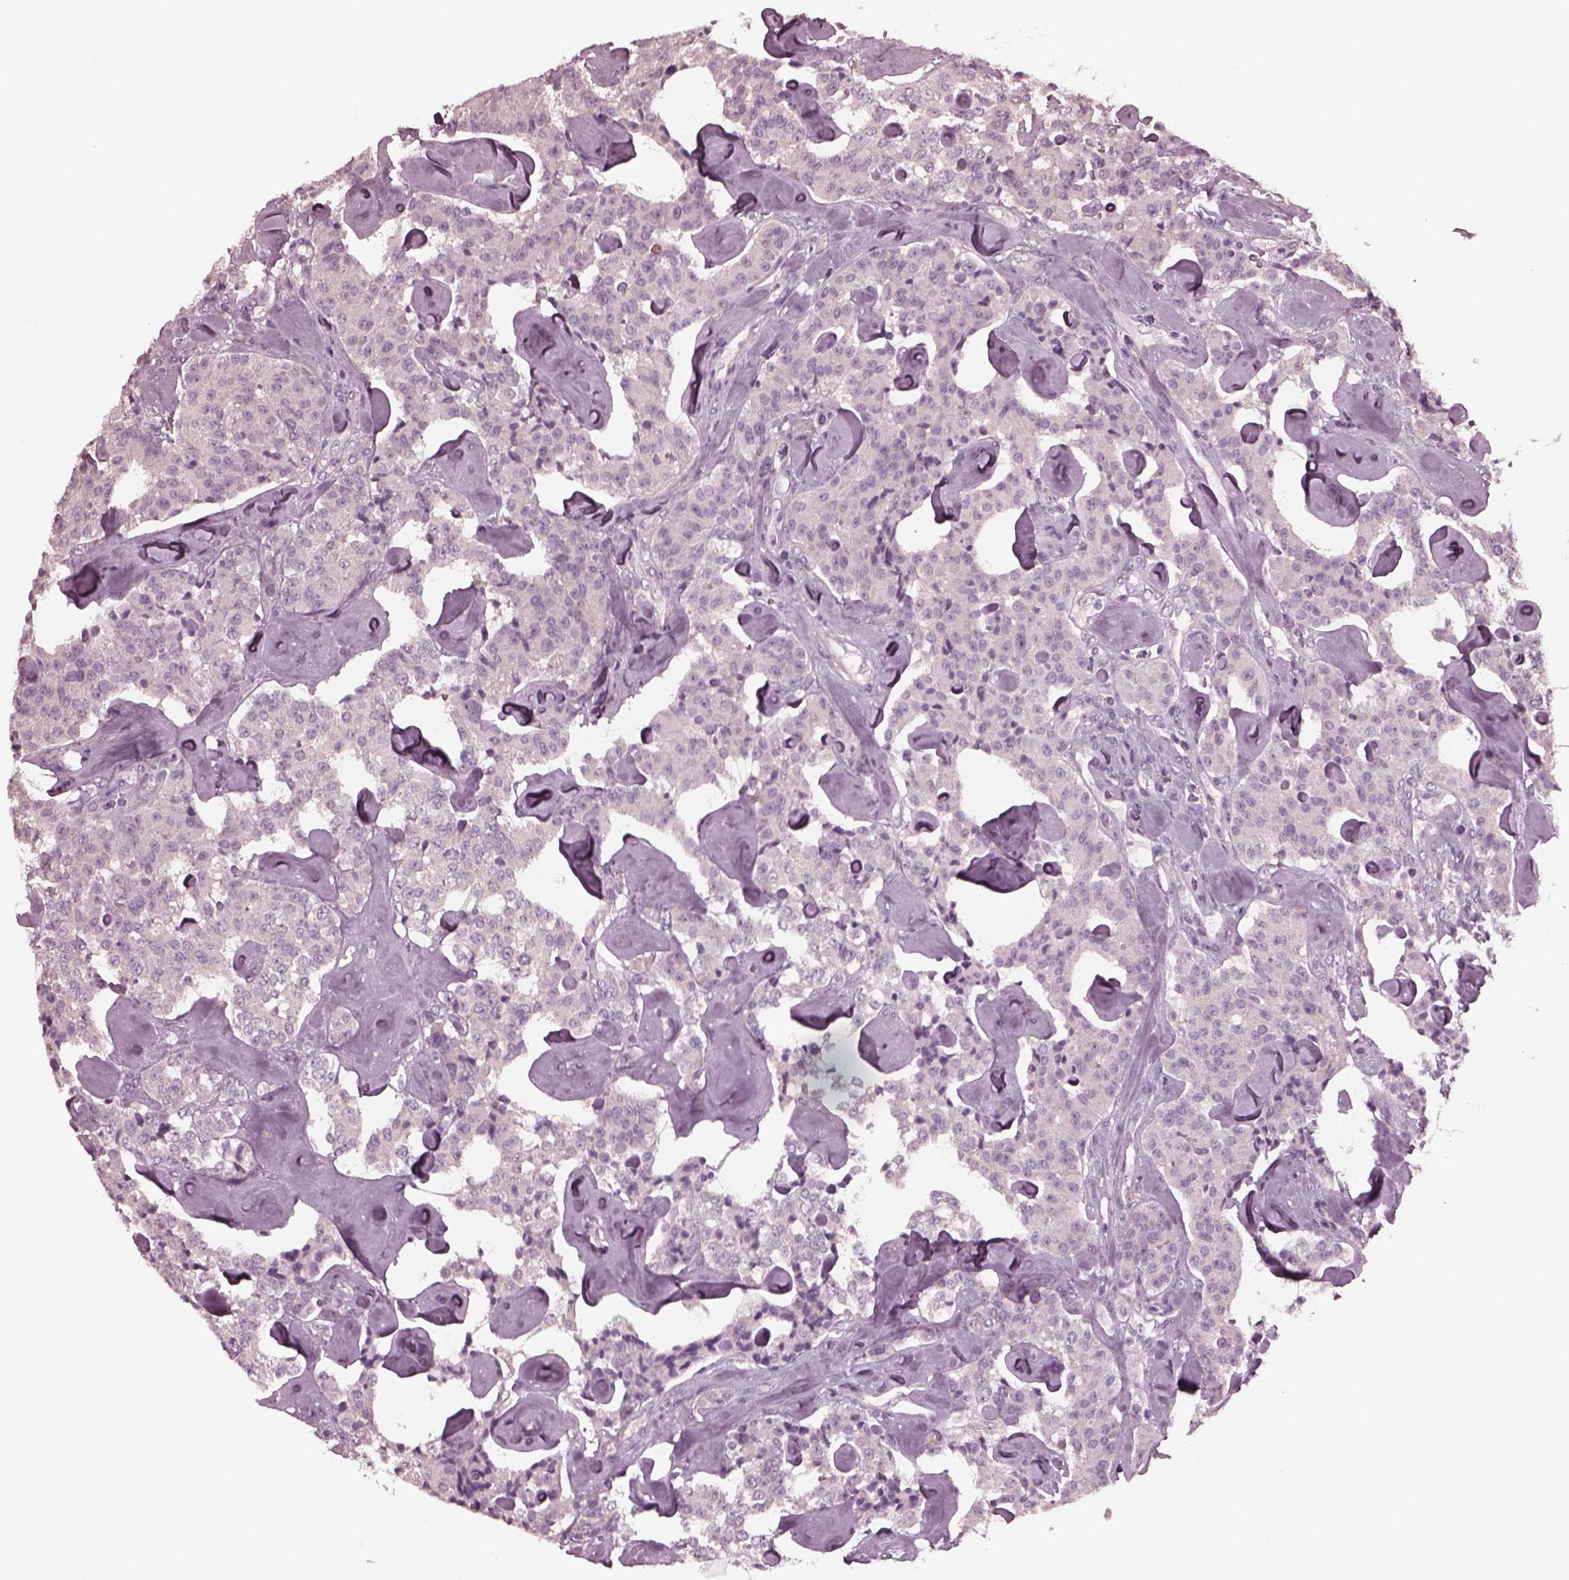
{"staining": {"intensity": "negative", "quantity": "none", "location": "none"}, "tissue": "carcinoid", "cell_type": "Tumor cells", "image_type": "cancer", "snomed": [{"axis": "morphology", "description": "Carcinoid, malignant, NOS"}, {"axis": "topography", "description": "Pancreas"}], "caption": "Immunohistochemistry (IHC) of carcinoid exhibits no expression in tumor cells. (DAB IHC, high magnification).", "gene": "YY2", "patient": {"sex": "male", "age": 41}}